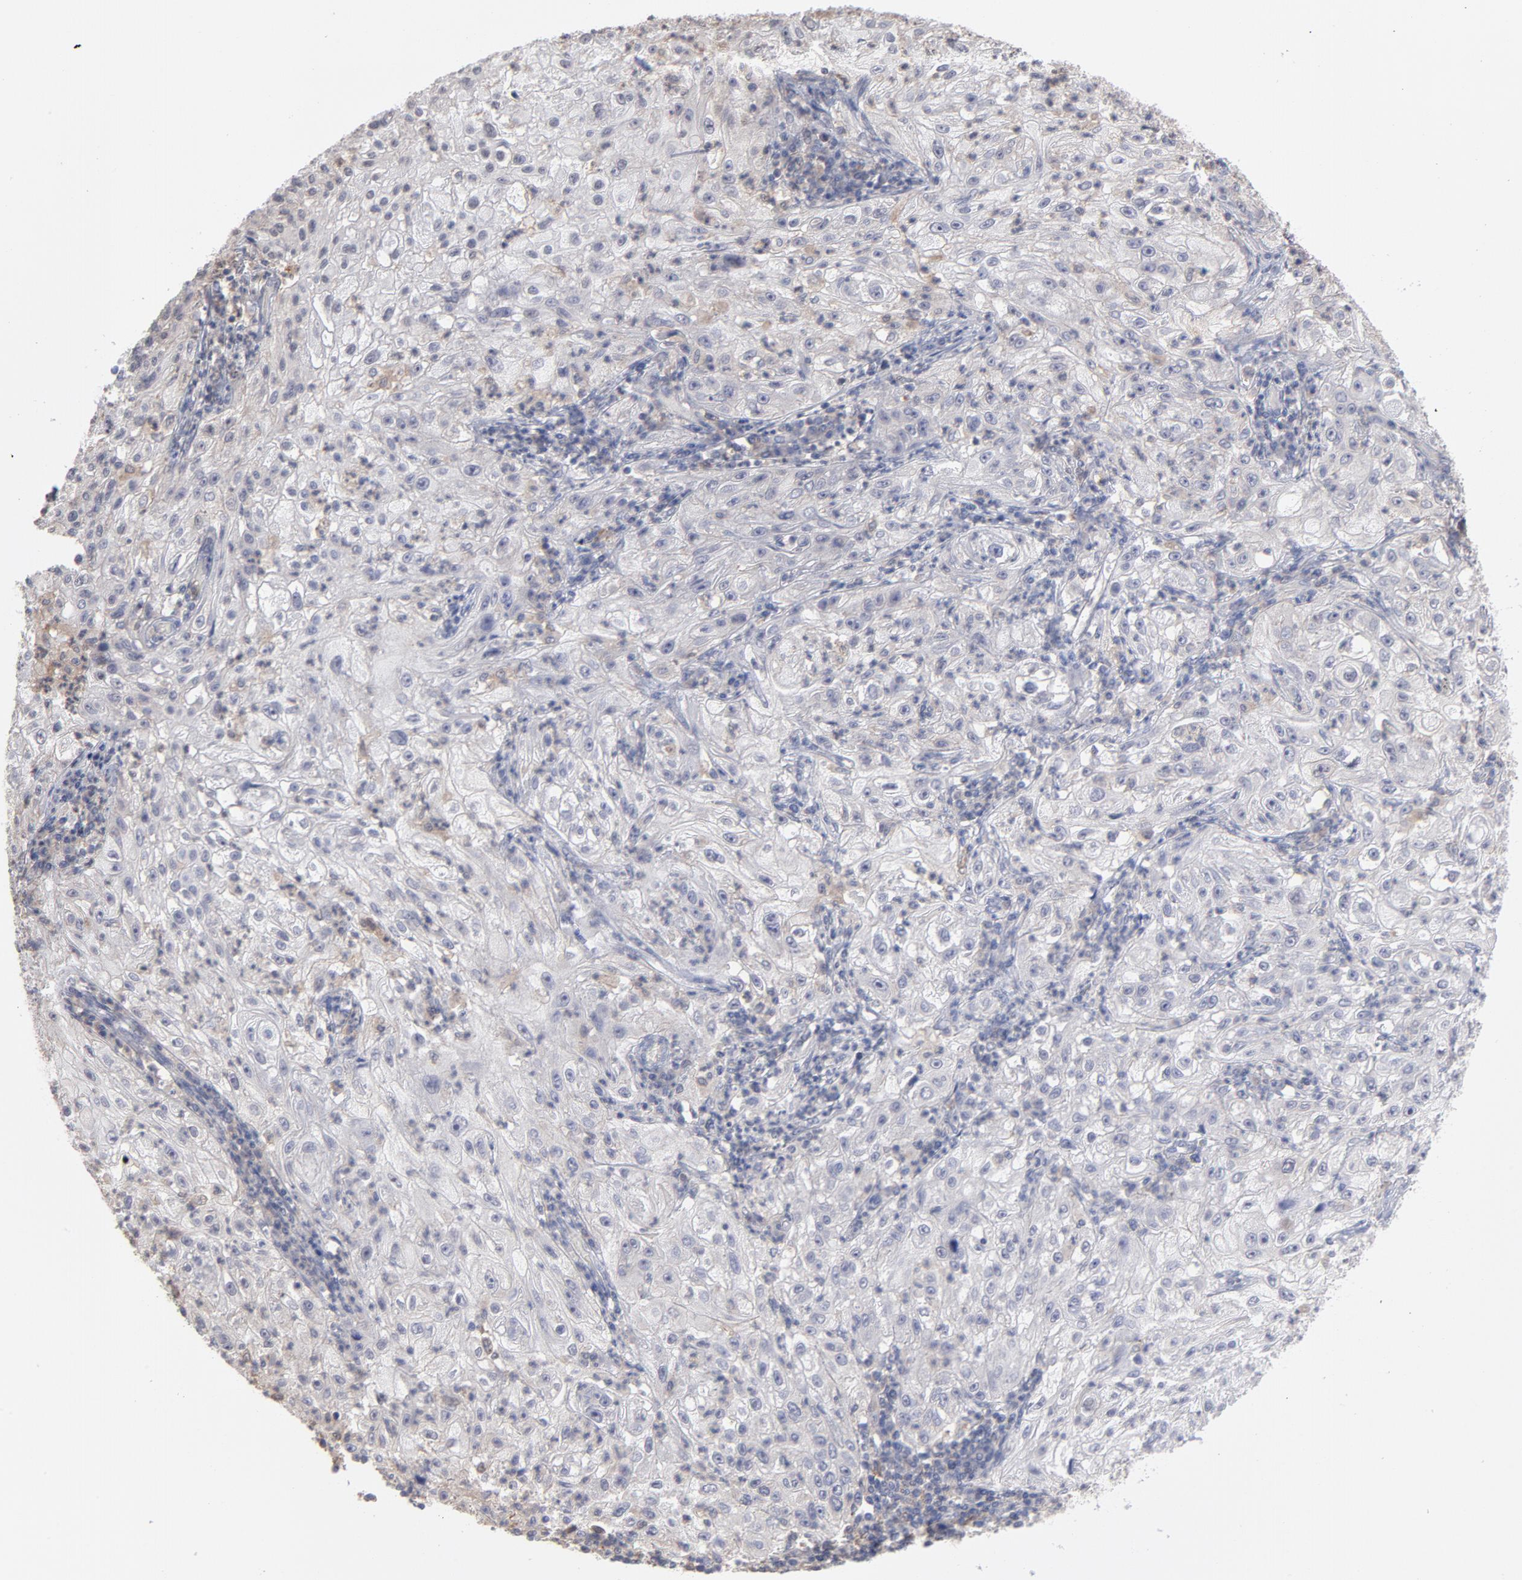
{"staining": {"intensity": "negative", "quantity": "none", "location": "none"}, "tissue": "lung cancer", "cell_type": "Tumor cells", "image_type": "cancer", "snomed": [{"axis": "morphology", "description": "Inflammation, NOS"}, {"axis": "morphology", "description": "Squamous cell carcinoma, NOS"}, {"axis": "topography", "description": "Lymph node"}, {"axis": "topography", "description": "Soft tissue"}, {"axis": "topography", "description": "Lung"}], "caption": "The immunohistochemistry image has no significant staining in tumor cells of lung cancer (squamous cell carcinoma) tissue. Brightfield microscopy of immunohistochemistry stained with DAB (3,3'-diaminobenzidine) (brown) and hematoxylin (blue), captured at high magnification.", "gene": "OAS1", "patient": {"sex": "male", "age": 66}}